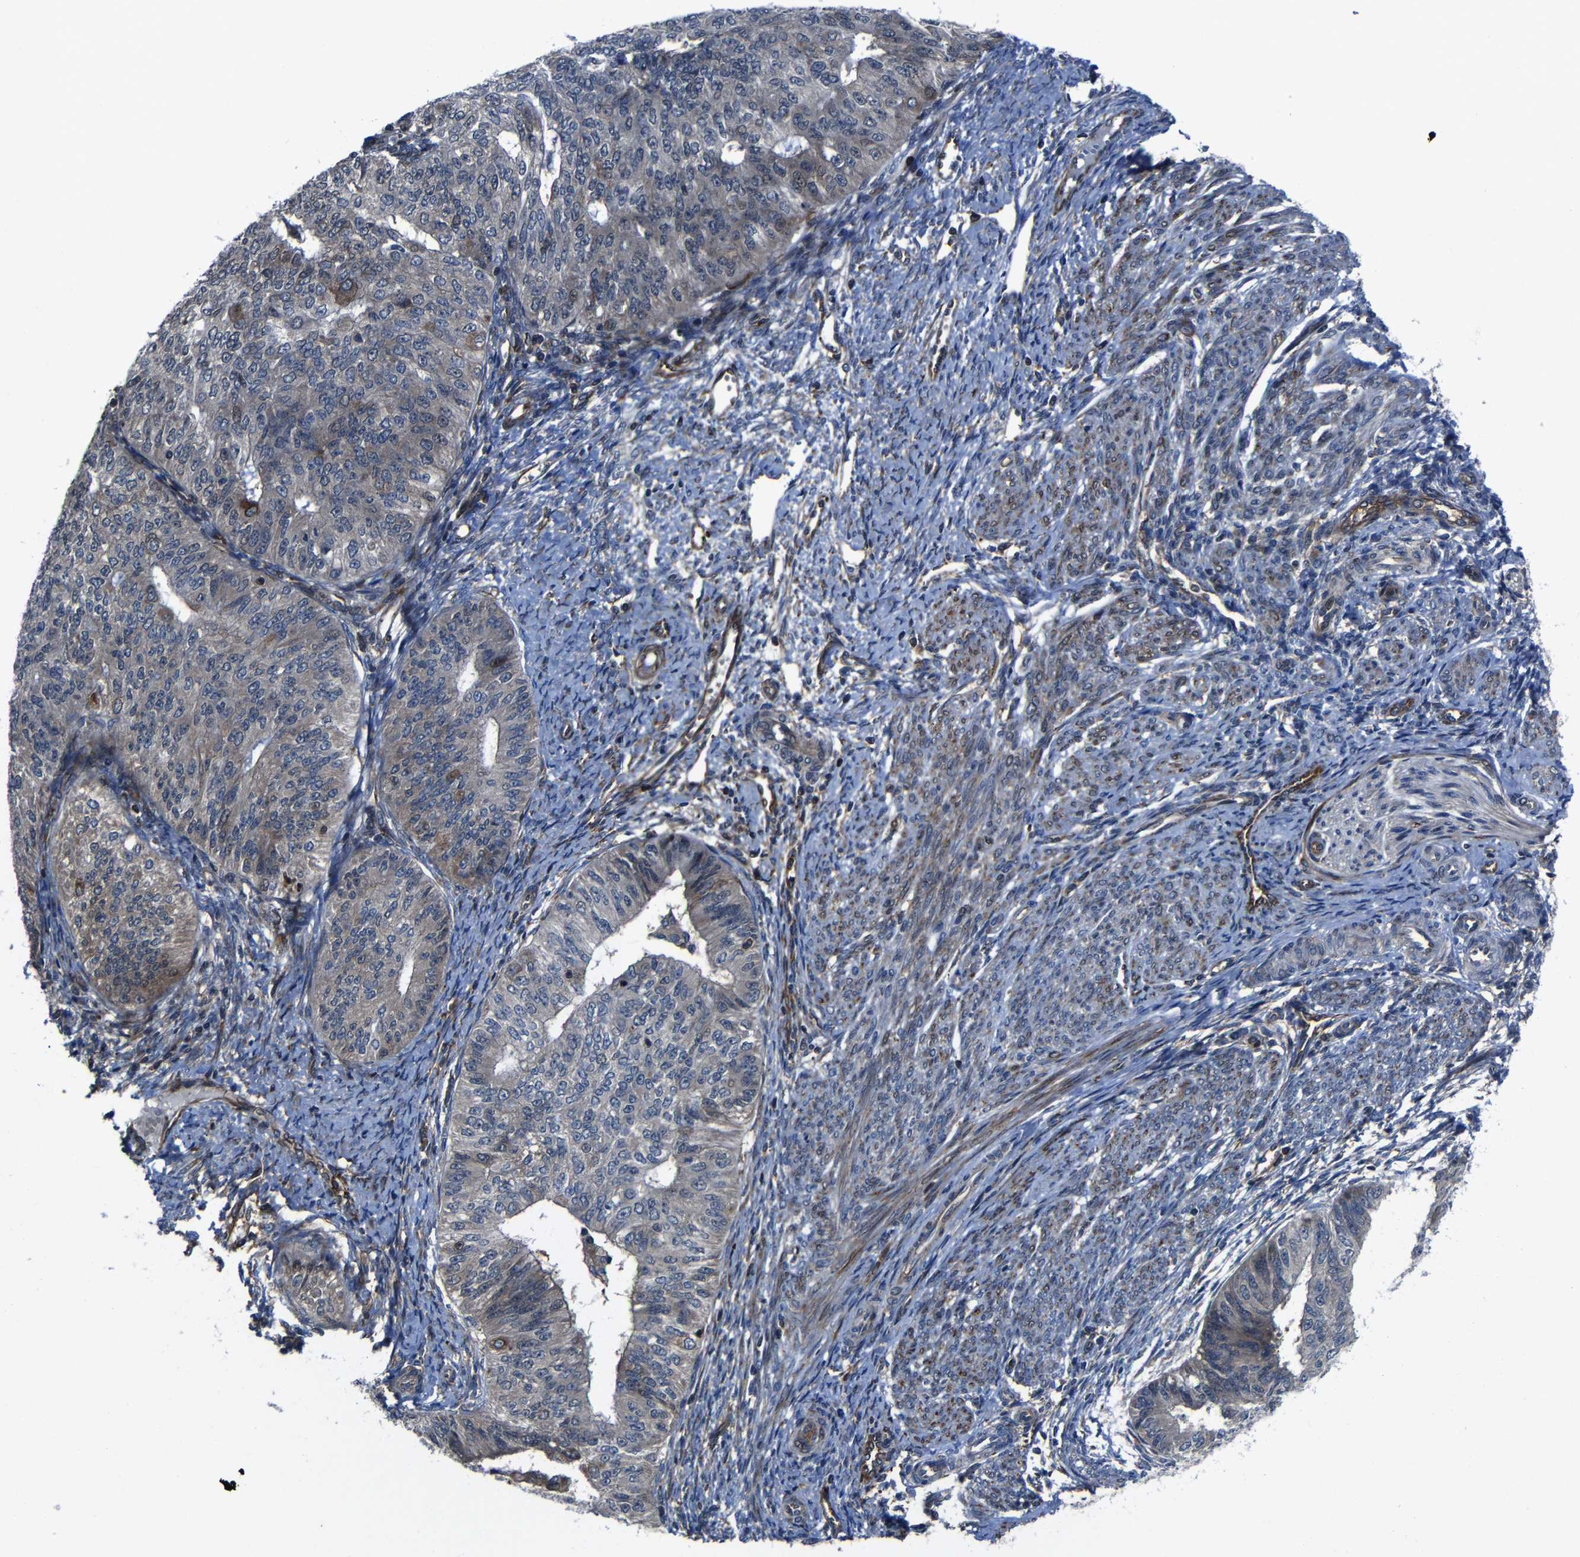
{"staining": {"intensity": "weak", "quantity": ">75%", "location": "cytoplasmic/membranous"}, "tissue": "endometrial cancer", "cell_type": "Tumor cells", "image_type": "cancer", "snomed": [{"axis": "morphology", "description": "Adenocarcinoma, NOS"}, {"axis": "topography", "description": "Endometrium"}], "caption": "This is an image of immunohistochemistry staining of endometrial cancer, which shows weak expression in the cytoplasmic/membranous of tumor cells.", "gene": "KIAA0513", "patient": {"sex": "female", "age": 32}}